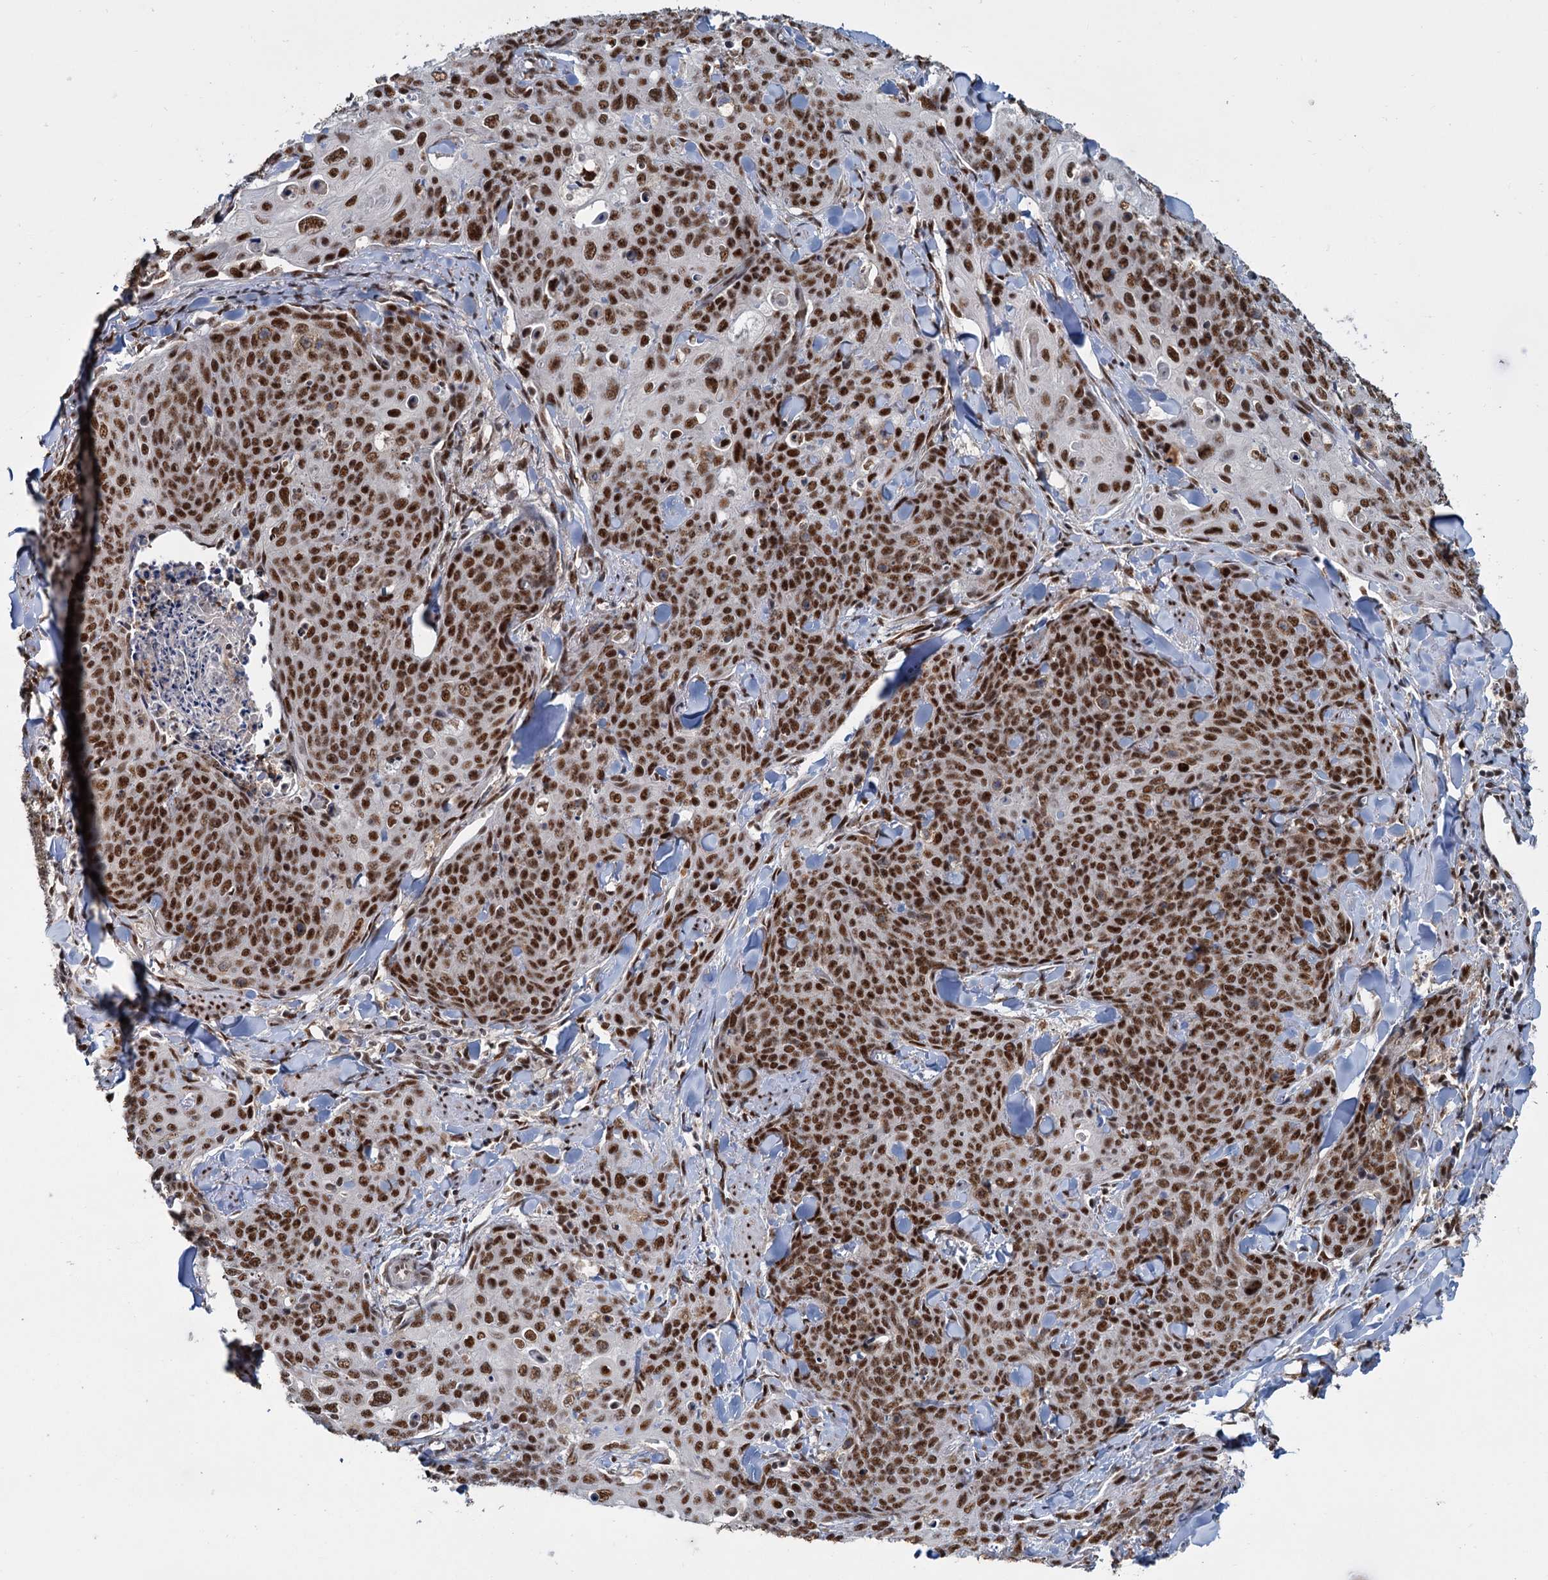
{"staining": {"intensity": "moderate", "quantity": ">75%", "location": "nuclear"}, "tissue": "skin cancer", "cell_type": "Tumor cells", "image_type": "cancer", "snomed": [{"axis": "morphology", "description": "Squamous cell carcinoma, NOS"}, {"axis": "topography", "description": "Skin"}, {"axis": "topography", "description": "Vulva"}], "caption": "A high-resolution photomicrograph shows immunohistochemistry staining of skin cancer (squamous cell carcinoma), which exhibits moderate nuclear expression in approximately >75% of tumor cells.", "gene": "WBP4", "patient": {"sex": "female", "age": 85}}